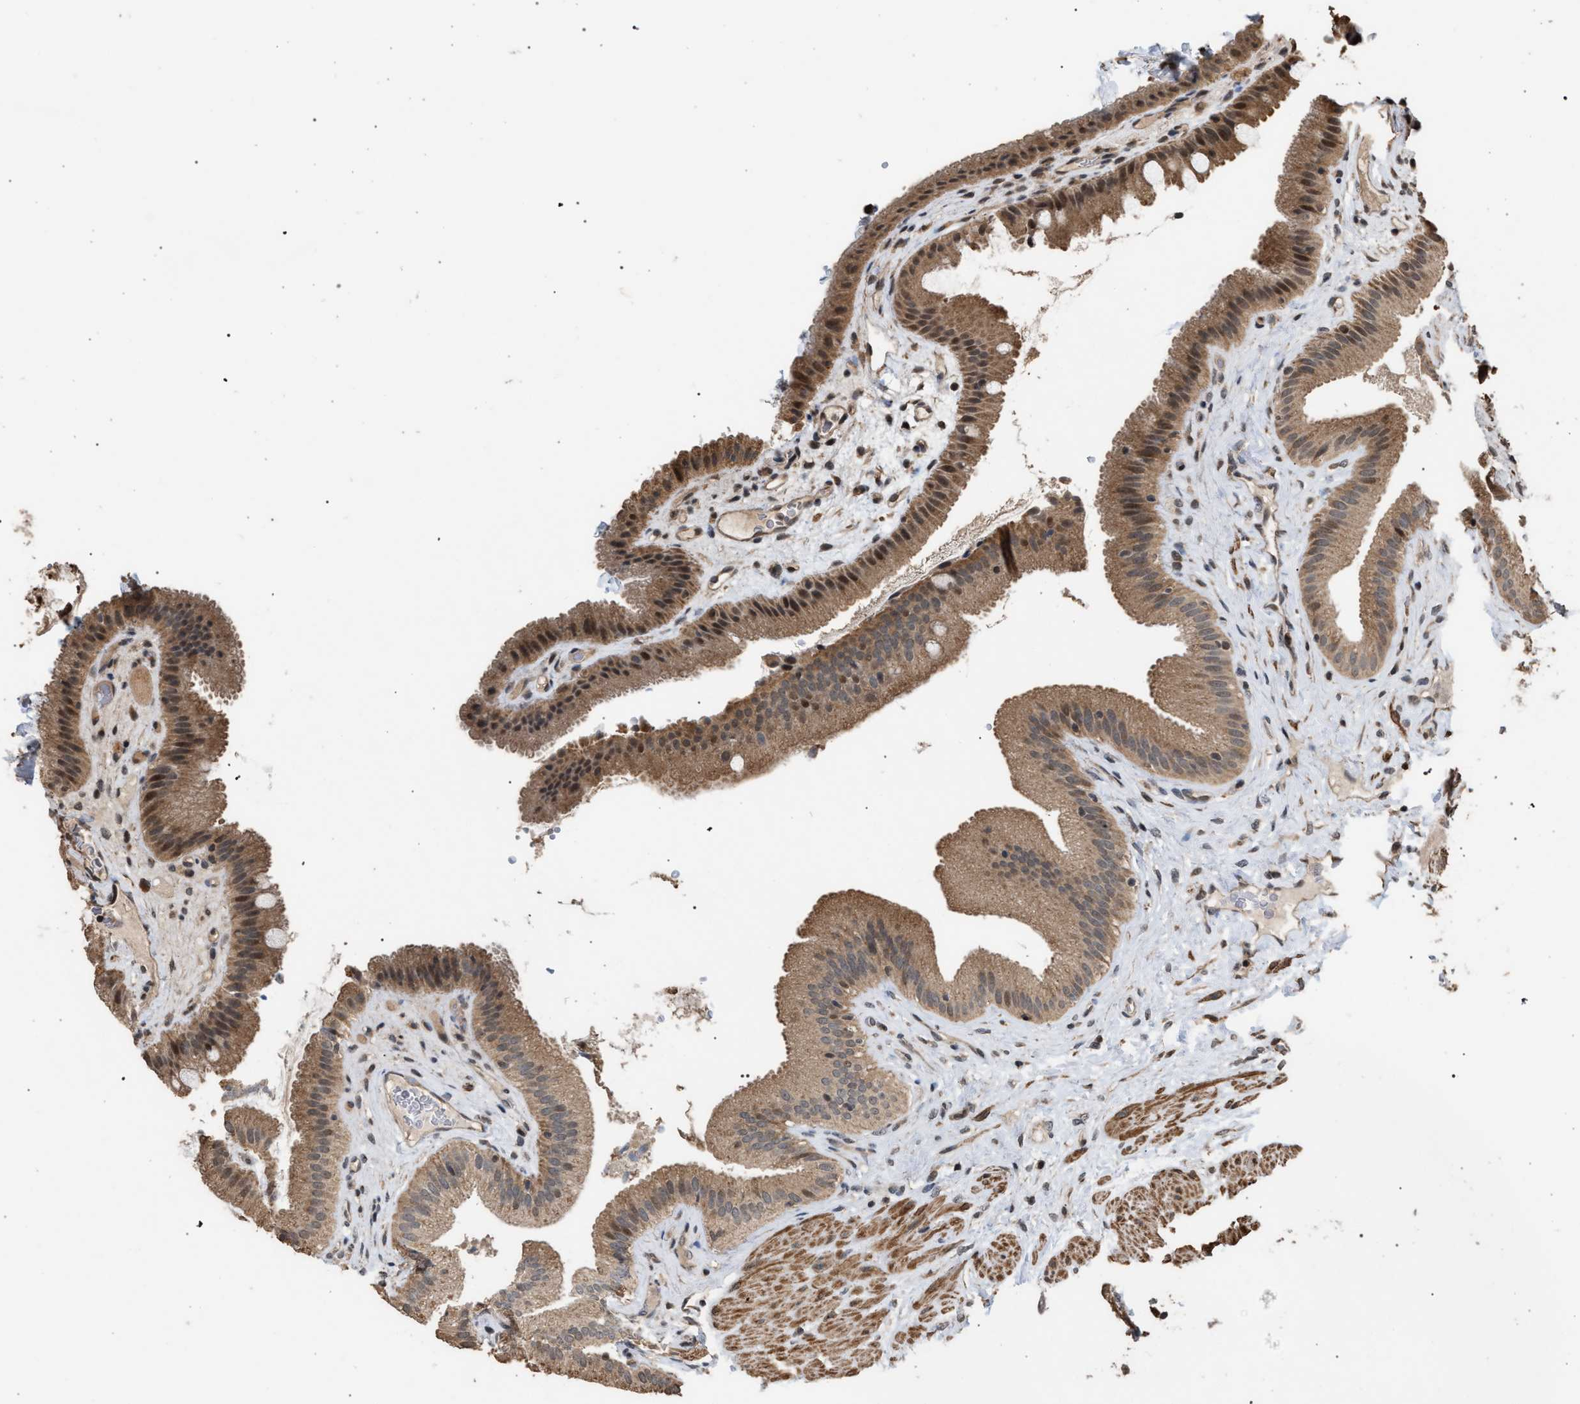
{"staining": {"intensity": "moderate", "quantity": ">75%", "location": "cytoplasmic/membranous"}, "tissue": "gallbladder", "cell_type": "Glandular cells", "image_type": "normal", "snomed": [{"axis": "morphology", "description": "Normal tissue, NOS"}, {"axis": "topography", "description": "Gallbladder"}], "caption": "Approximately >75% of glandular cells in unremarkable human gallbladder demonstrate moderate cytoplasmic/membranous protein expression as visualized by brown immunohistochemical staining.", "gene": "NAA35", "patient": {"sex": "male", "age": 49}}